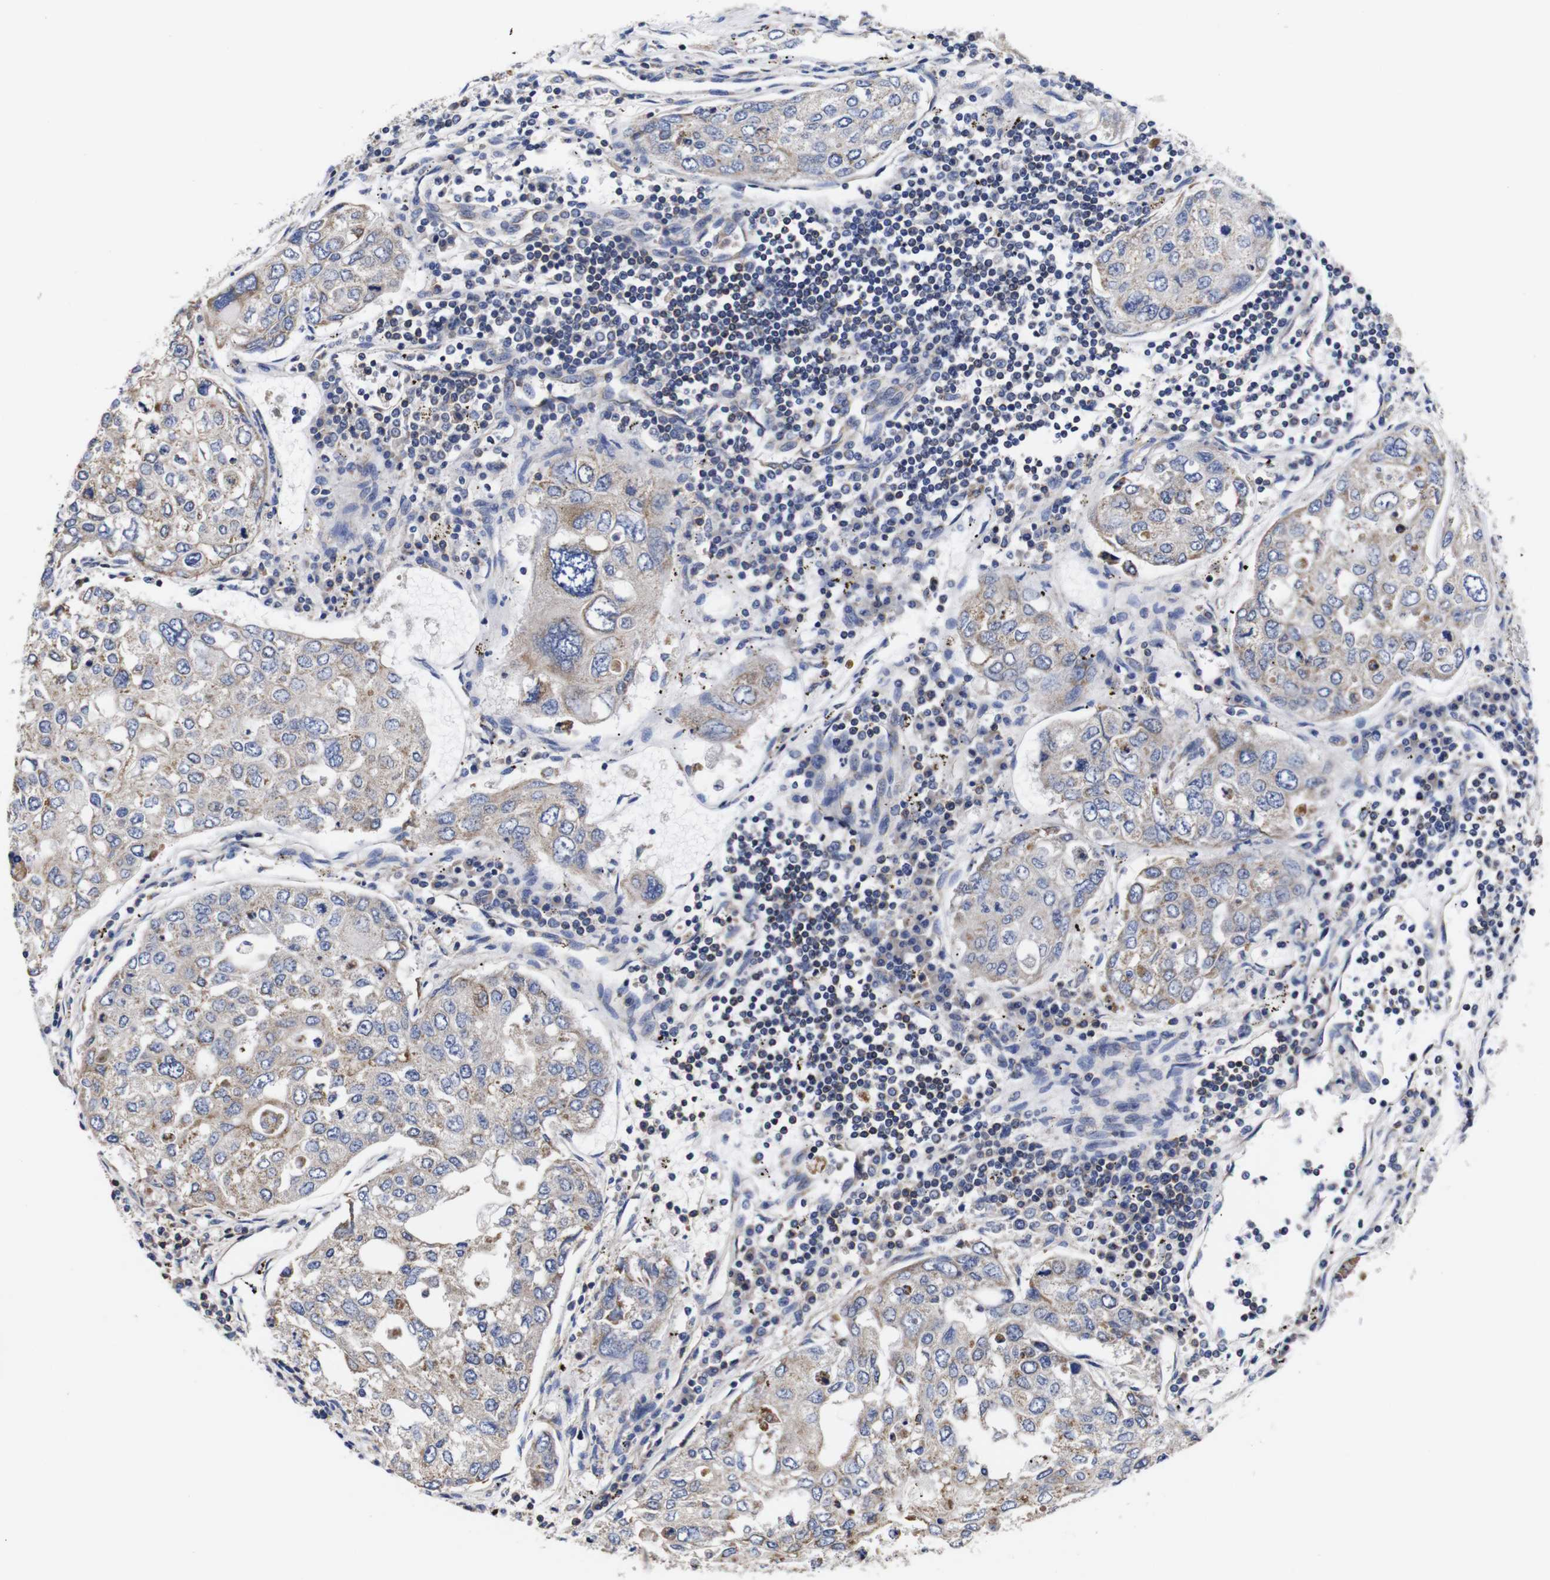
{"staining": {"intensity": "weak", "quantity": "25%-75%", "location": "cytoplasmic/membranous"}, "tissue": "urothelial cancer", "cell_type": "Tumor cells", "image_type": "cancer", "snomed": [{"axis": "morphology", "description": "Urothelial carcinoma, High grade"}, {"axis": "topography", "description": "Lymph node"}, {"axis": "topography", "description": "Urinary bladder"}], "caption": "The immunohistochemical stain labels weak cytoplasmic/membranous positivity in tumor cells of high-grade urothelial carcinoma tissue. Using DAB (3,3'-diaminobenzidine) (brown) and hematoxylin (blue) stains, captured at high magnification using brightfield microscopy.", "gene": "OPN3", "patient": {"sex": "male", "age": 51}}